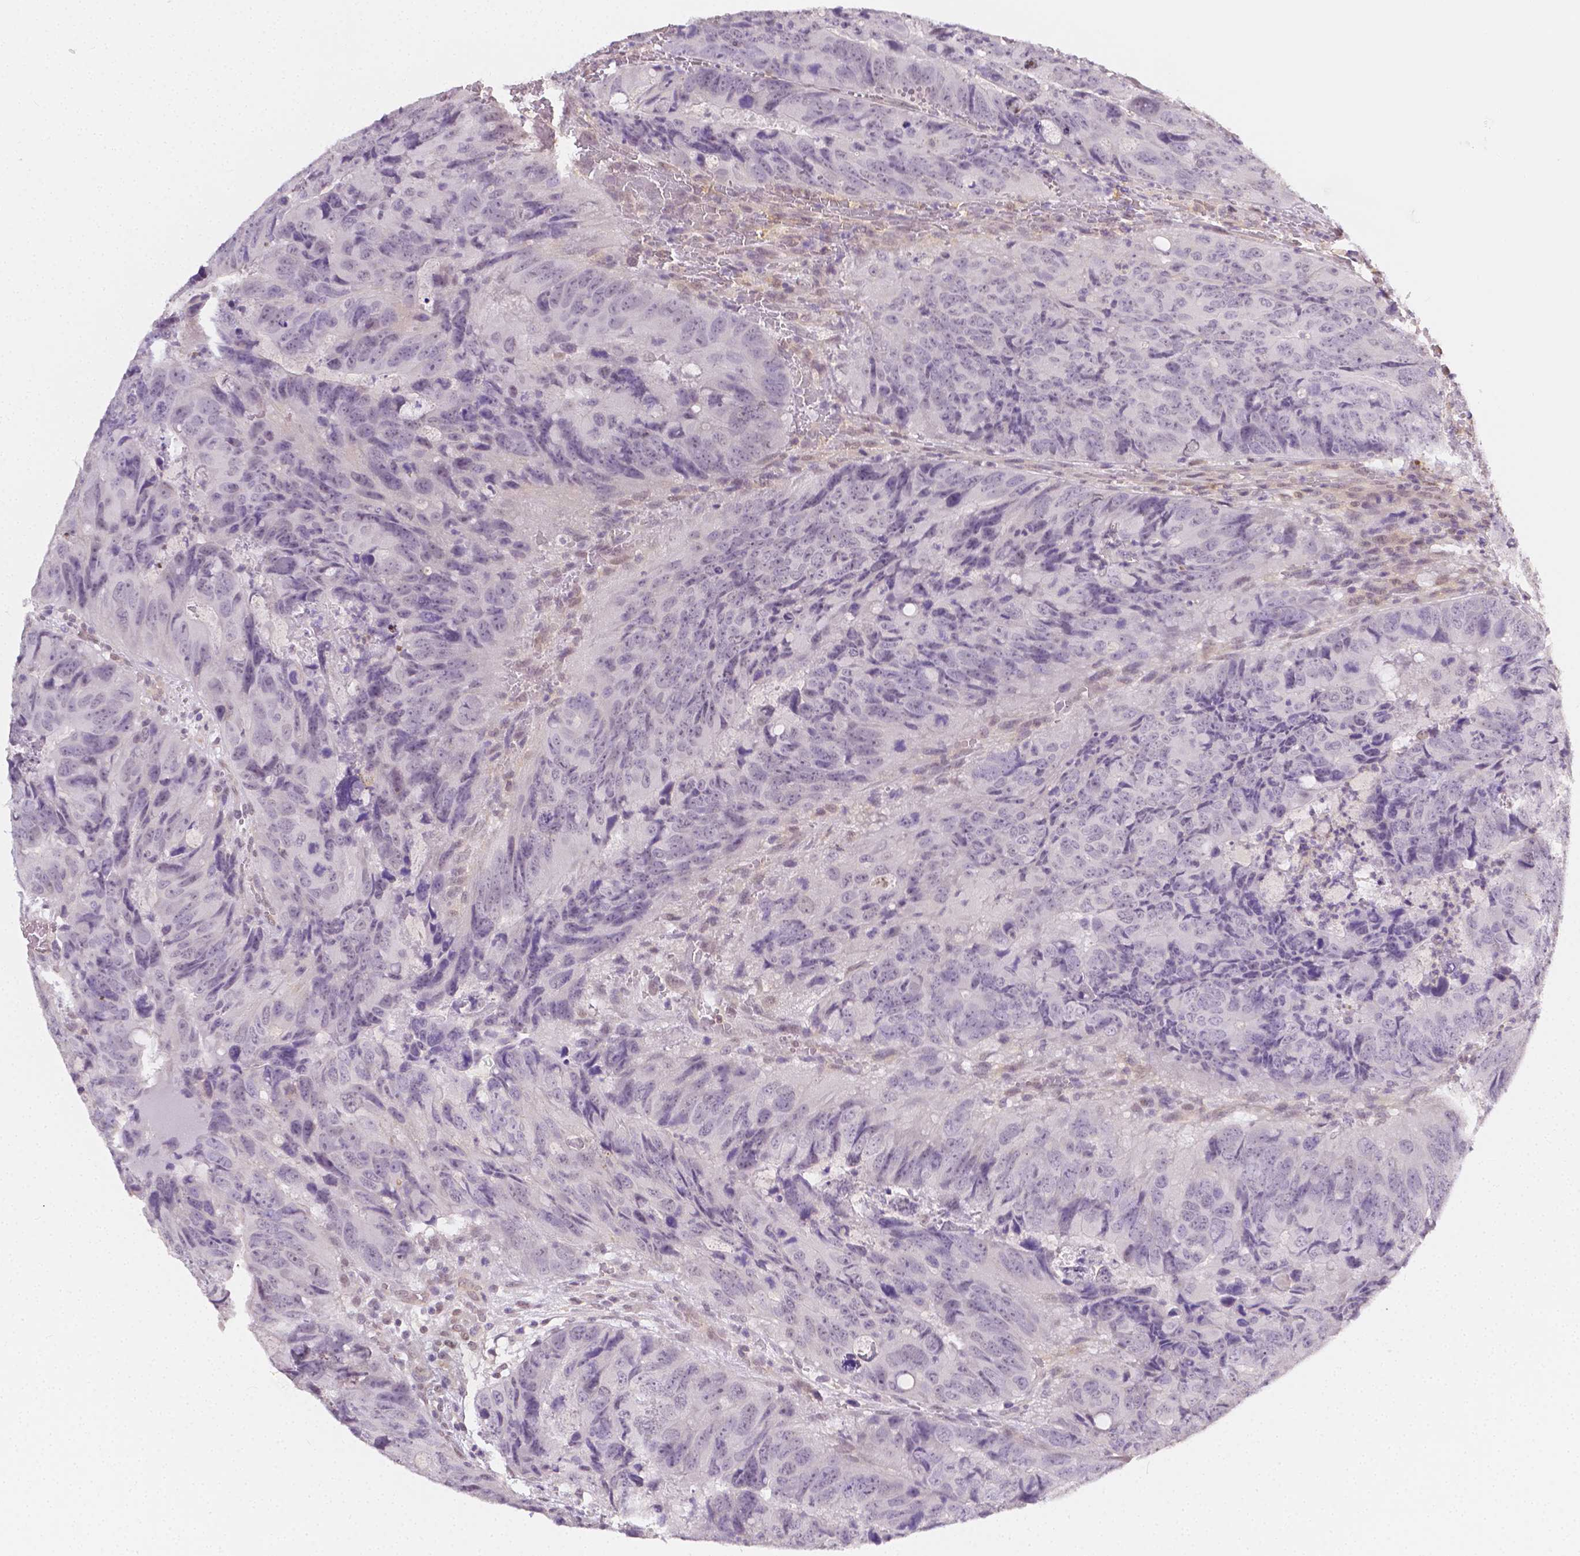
{"staining": {"intensity": "negative", "quantity": "none", "location": "none"}, "tissue": "colorectal cancer", "cell_type": "Tumor cells", "image_type": "cancer", "snomed": [{"axis": "morphology", "description": "Adenocarcinoma, NOS"}, {"axis": "topography", "description": "Colon"}], "caption": "Immunohistochemistry (IHC) of colorectal adenocarcinoma displays no staining in tumor cells.", "gene": "SGTB", "patient": {"sex": "male", "age": 79}}